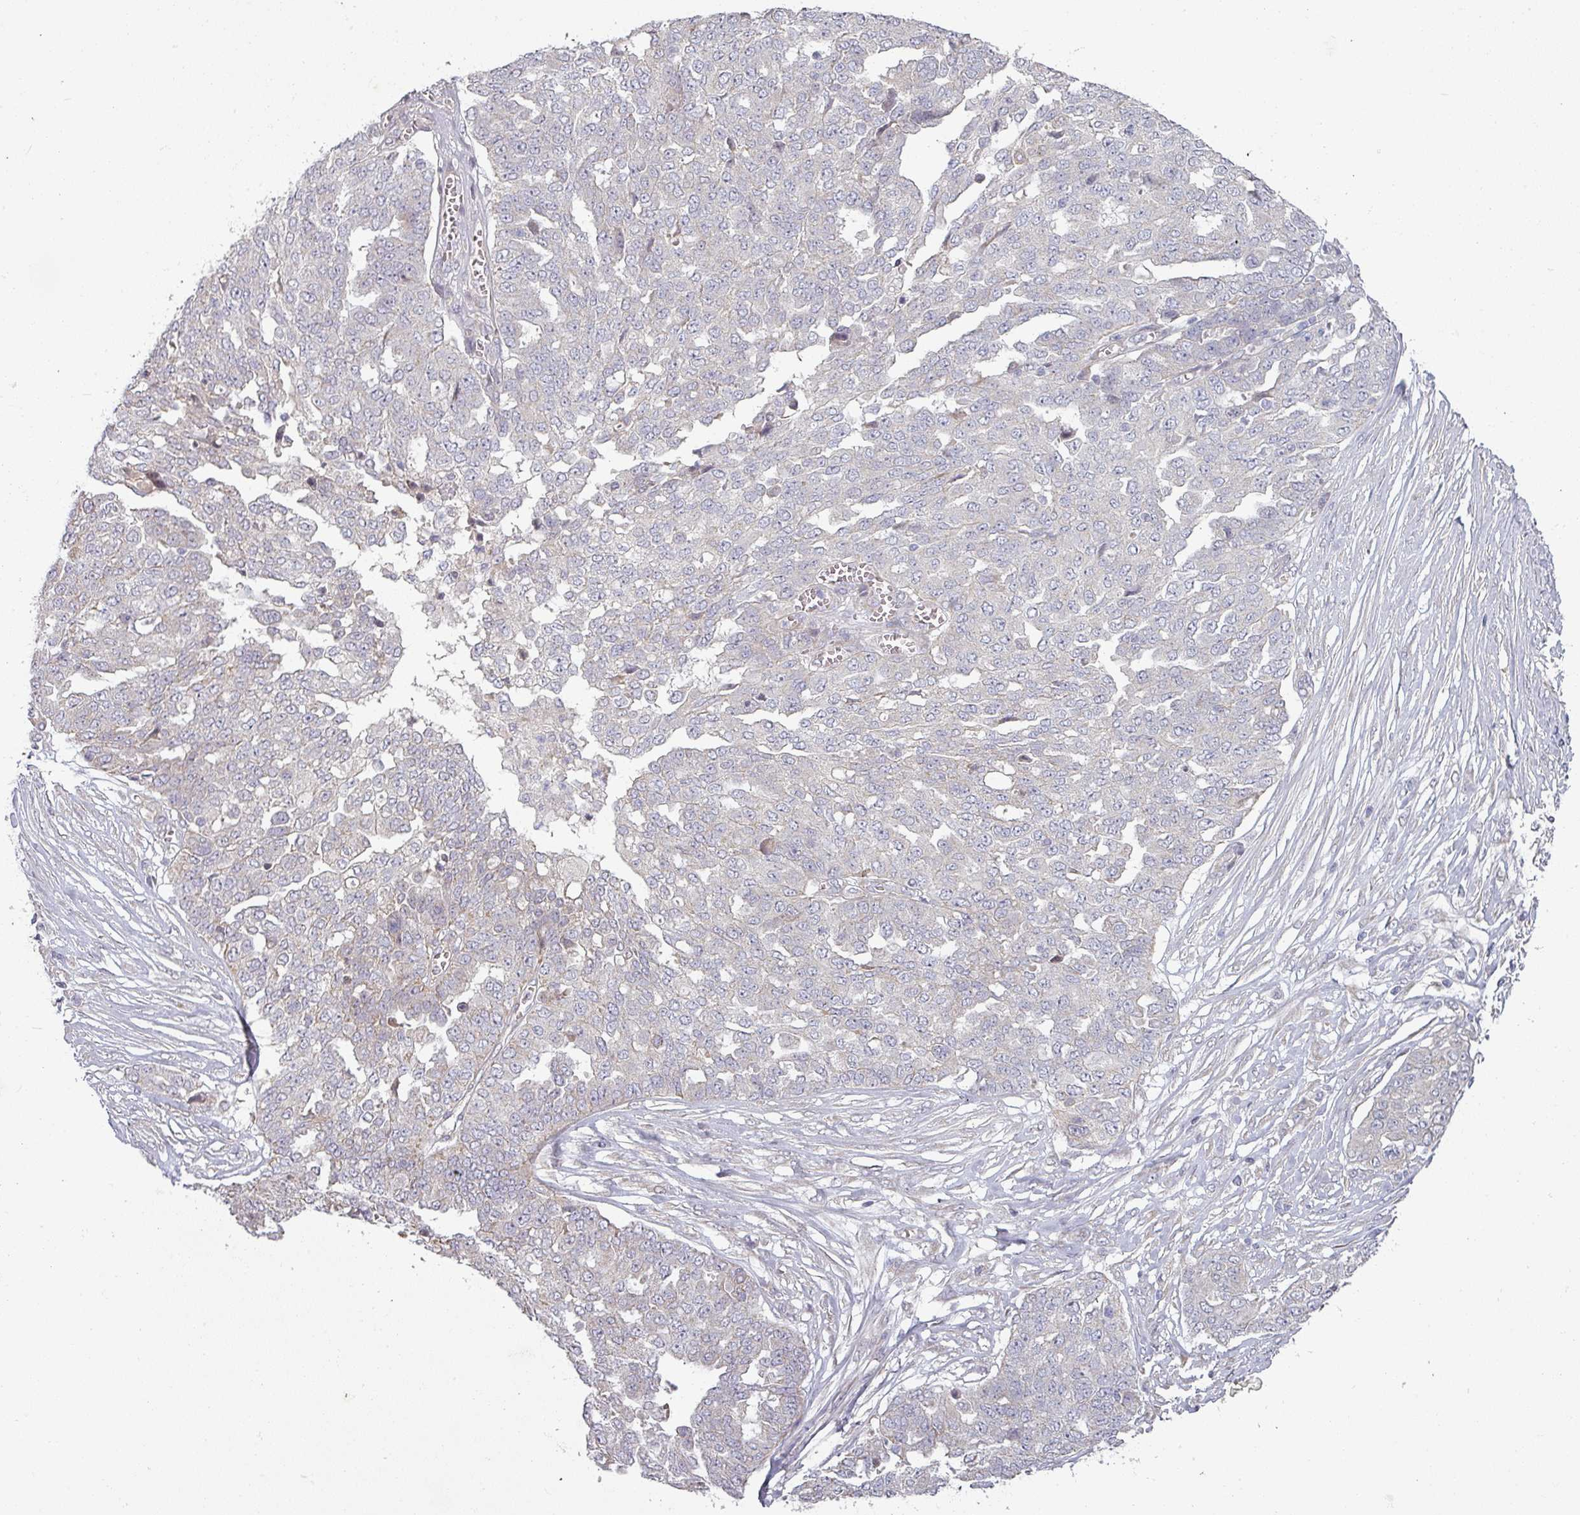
{"staining": {"intensity": "negative", "quantity": "none", "location": "none"}, "tissue": "ovarian cancer", "cell_type": "Tumor cells", "image_type": "cancer", "snomed": [{"axis": "morphology", "description": "Cystadenocarcinoma, serous, NOS"}, {"axis": "topography", "description": "Soft tissue"}, {"axis": "topography", "description": "Ovary"}], "caption": "The image reveals no significant staining in tumor cells of serous cystadenocarcinoma (ovarian).", "gene": "PLEKHJ1", "patient": {"sex": "female", "age": 57}}